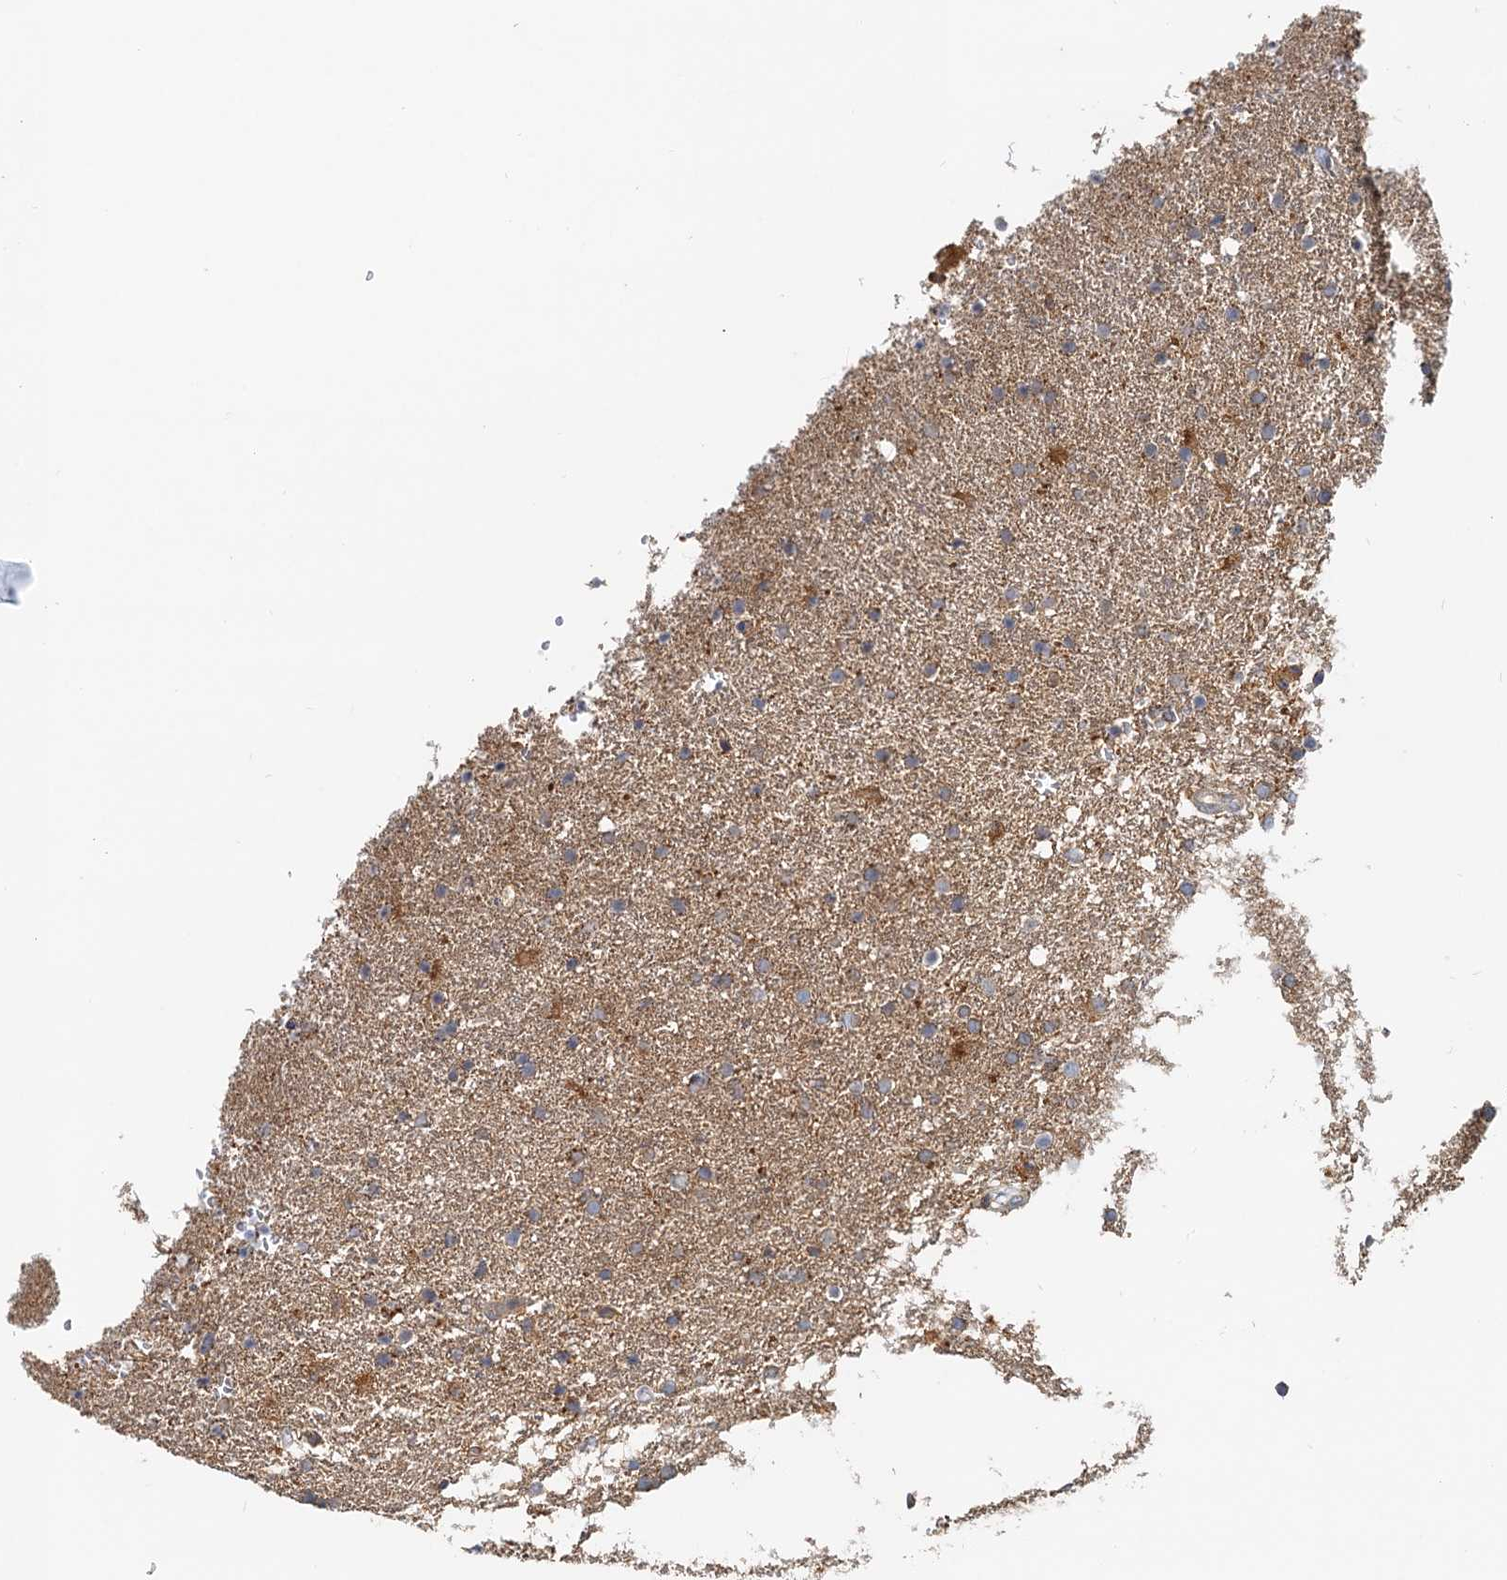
{"staining": {"intensity": "weak", "quantity": "<25%", "location": "cytoplasmic/membranous"}, "tissue": "glioma", "cell_type": "Tumor cells", "image_type": "cancer", "snomed": [{"axis": "morphology", "description": "Glioma, malignant, High grade"}, {"axis": "topography", "description": "Brain"}], "caption": "An image of human malignant glioma (high-grade) is negative for staining in tumor cells.", "gene": "TOLLIP", "patient": {"sex": "male", "age": 72}}